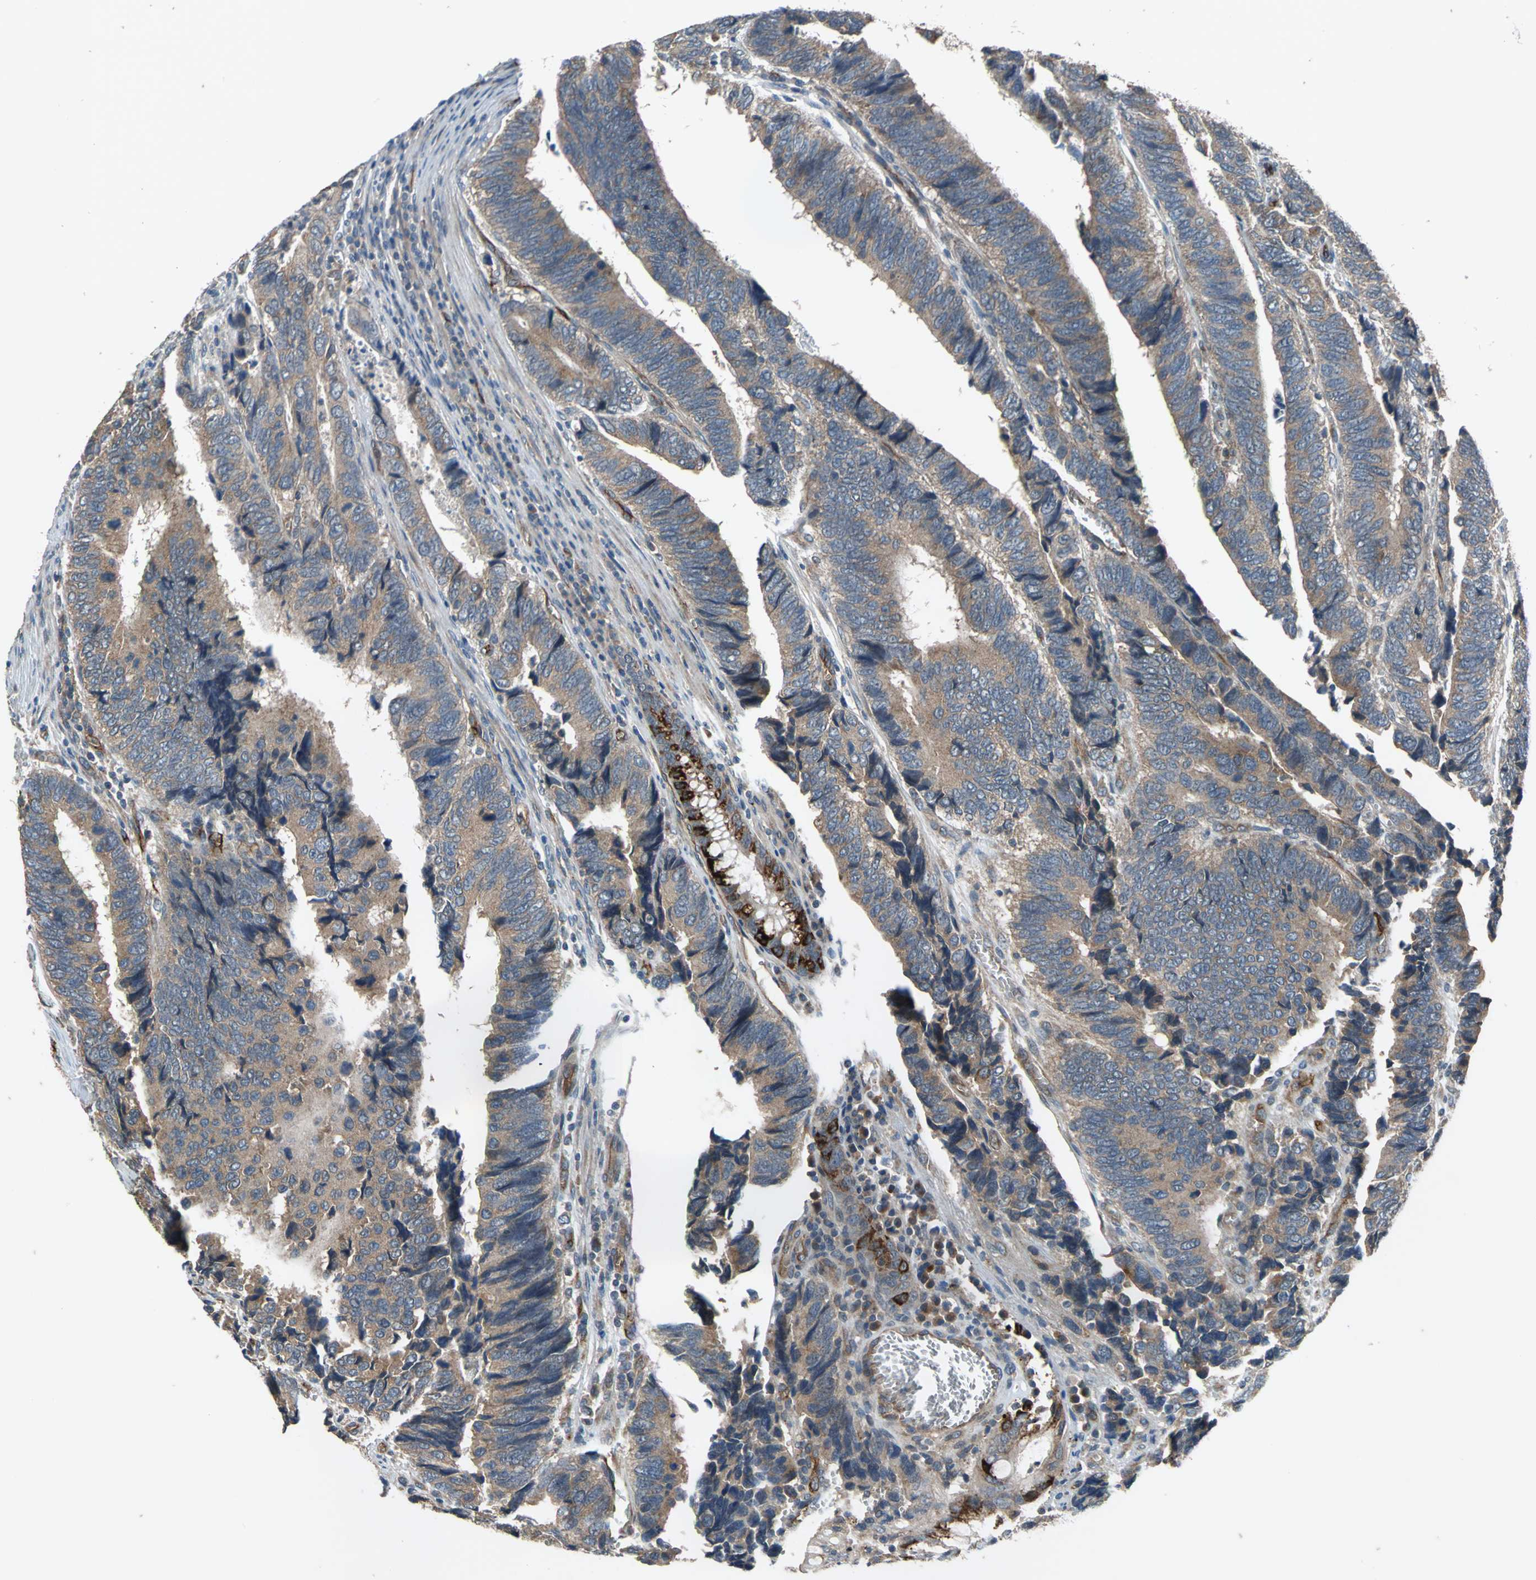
{"staining": {"intensity": "moderate", "quantity": ">75%", "location": "cytoplasmic/membranous"}, "tissue": "colorectal cancer", "cell_type": "Tumor cells", "image_type": "cancer", "snomed": [{"axis": "morphology", "description": "Adenocarcinoma, NOS"}, {"axis": "topography", "description": "Colon"}], "caption": "A medium amount of moderate cytoplasmic/membranous staining is seen in about >75% of tumor cells in colorectal adenocarcinoma tissue.", "gene": "EMCN", "patient": {"sex": "male", "age": 72}}